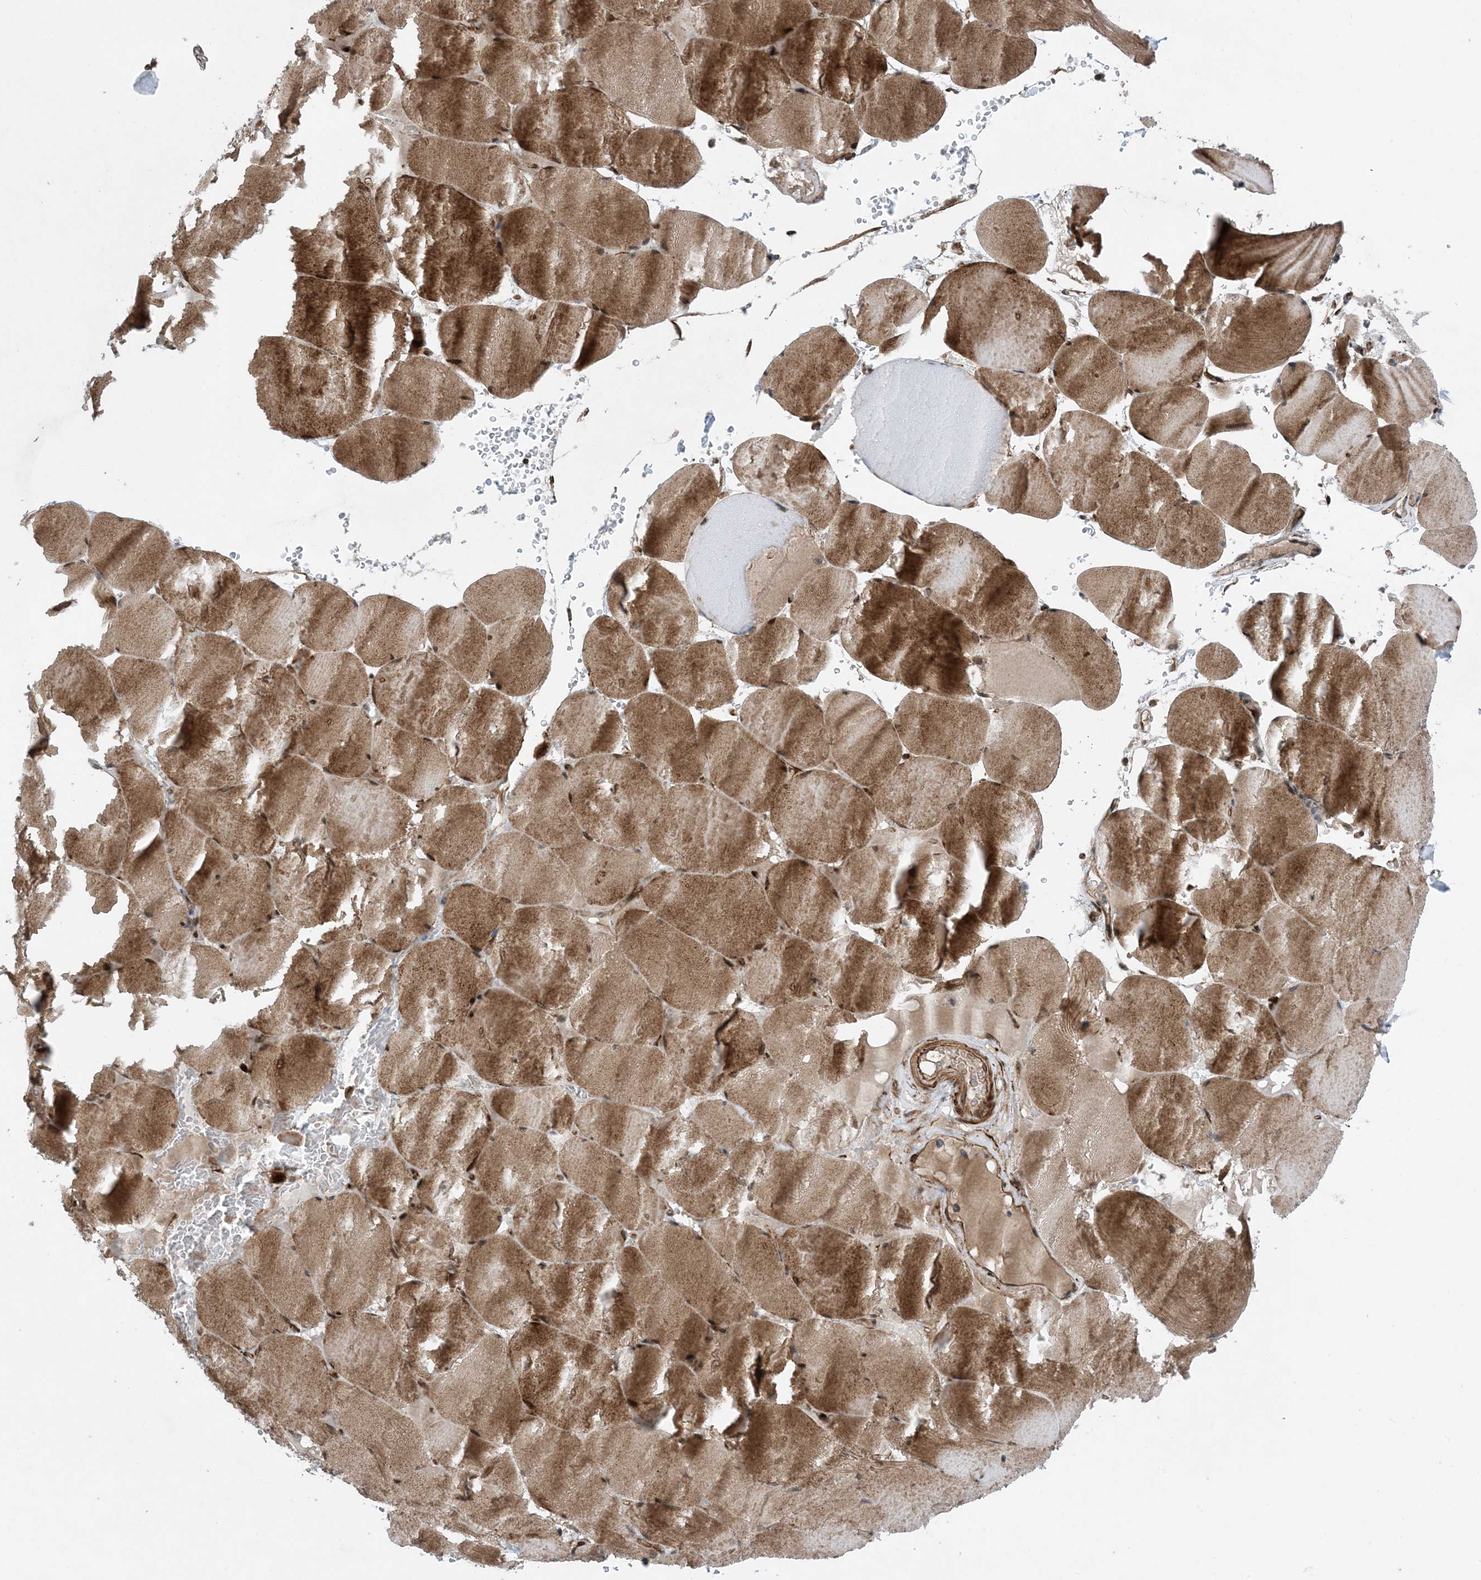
{"staining": {"intensity": "moderate", "quantity": ">75%", "location": "cytoplasmic/membranous"}, "tissue": "skeletal muscle", "cell_type": "Myocytes", "image_type": "normal", "snomed": [{"axis": "morphology", "description": "Normal tissue, NOS"}, {"axis": "topography", "description": "Skeletal muscle"}, {"axis": "topography", "description": "Head-Neck"}], "caption": "An IHC image of benign tissue is shown. Protein staining in brown labels moderate cytoplasmic/membranous positivity in skeletal muscle within myocytes. The staining was performed using DAB (3,3'-diaminobenzidine) to visualize the protein expression in brown, while the nuclei were stained in blue with hematoxylin (Magnification: 20x).", "gene": "HEMK1", "patient": {"sex": "male", "age": 66}}